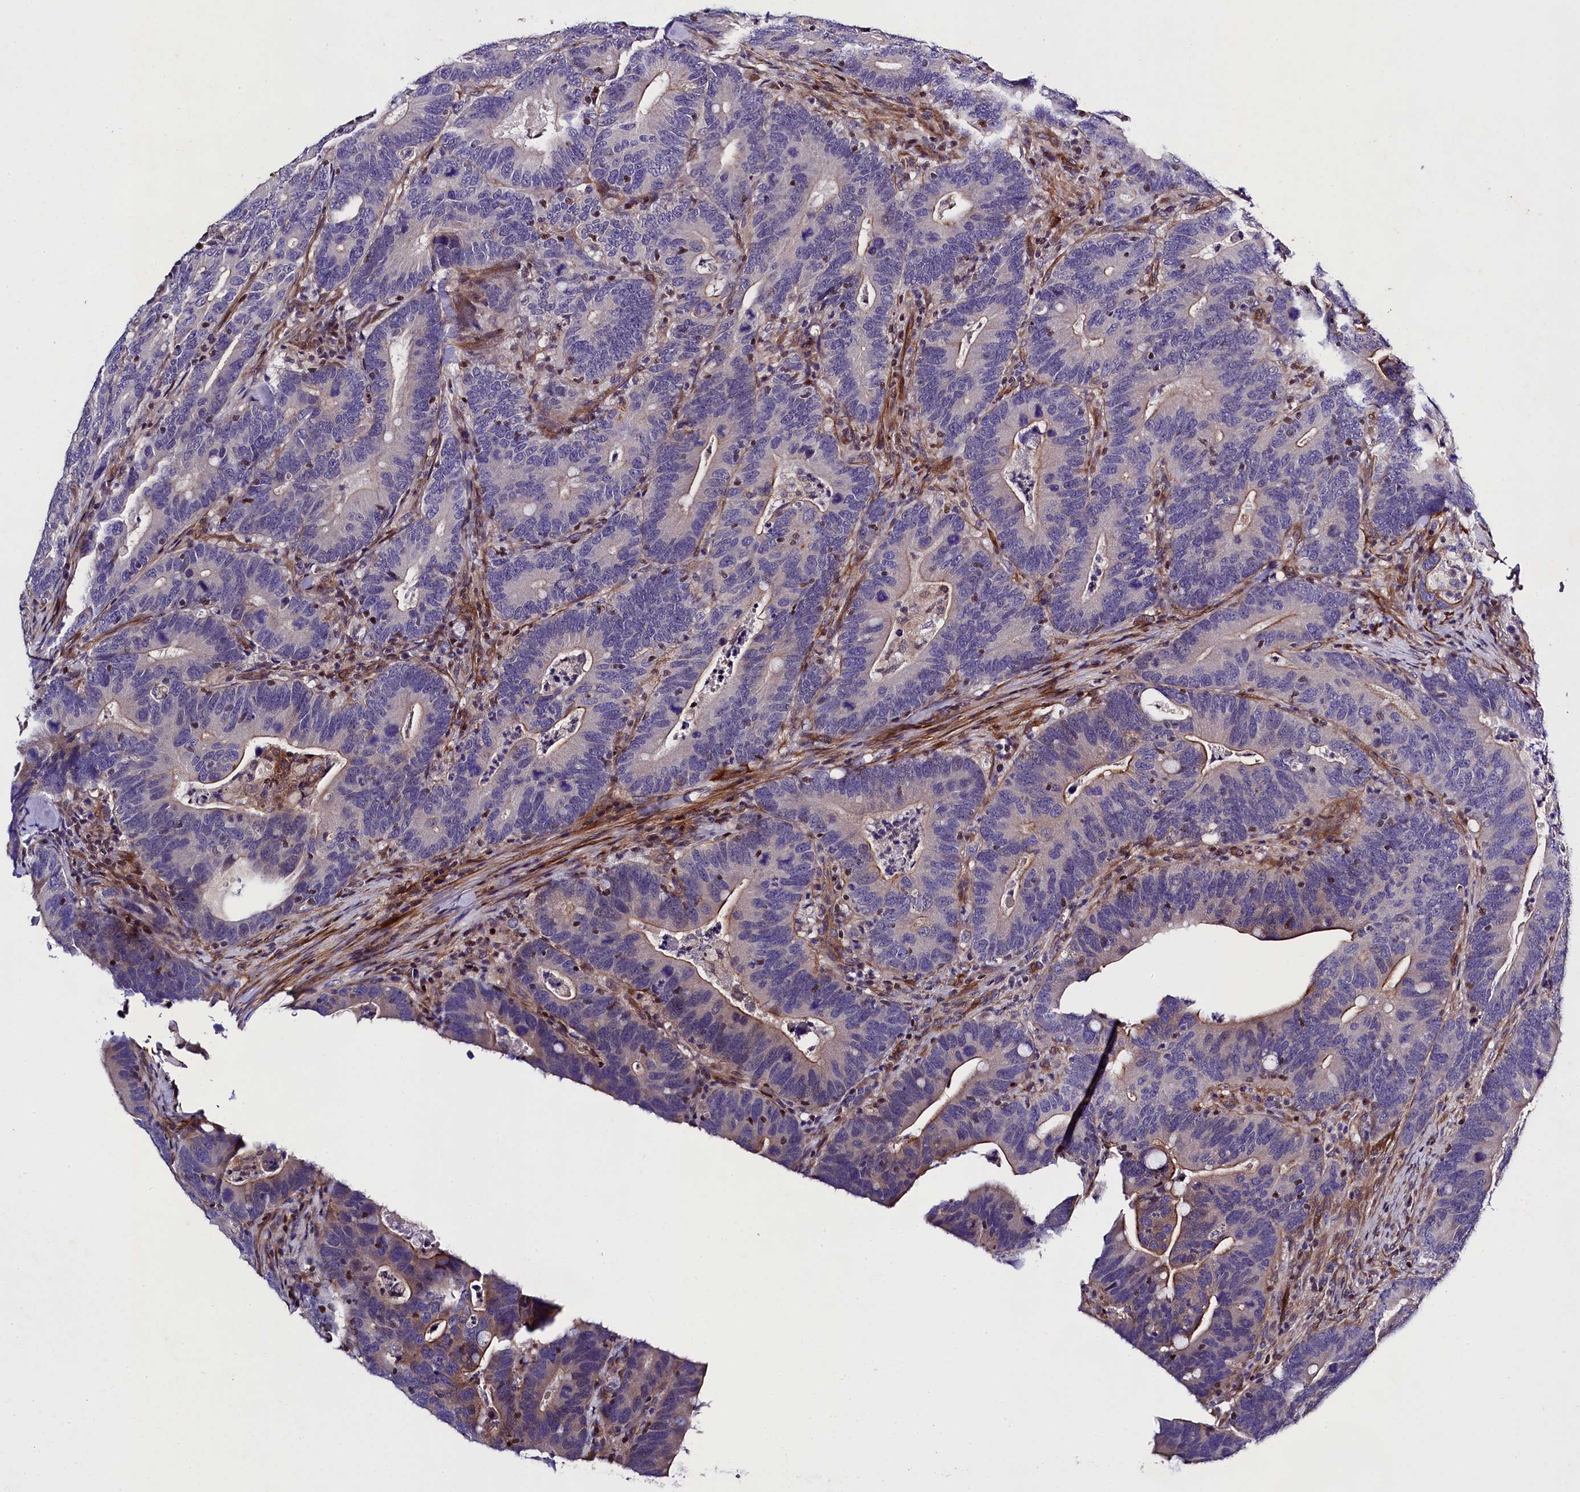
{"staining": {"intensity": "negative", "quantity": "none", "location": "none"}, "tissue": "colorectal cancer", "cell_type": "Tumor cells", "image_type": "cancer", "snomed": [{"axis": "morphology", "description": "Adenocarcinoma, NOS"}, {"axis": "topography", "description": "Colon"}], "caption": "Immunohistochemistry of human colorectal cancer (adenocarcinoma) exhibits no positivity in tumor cells. (Brightfield microscopy of DAB immunohistochemistry at high magnification).", "gene": "SP4", "patient": {"sex": "female", "age": 66}}